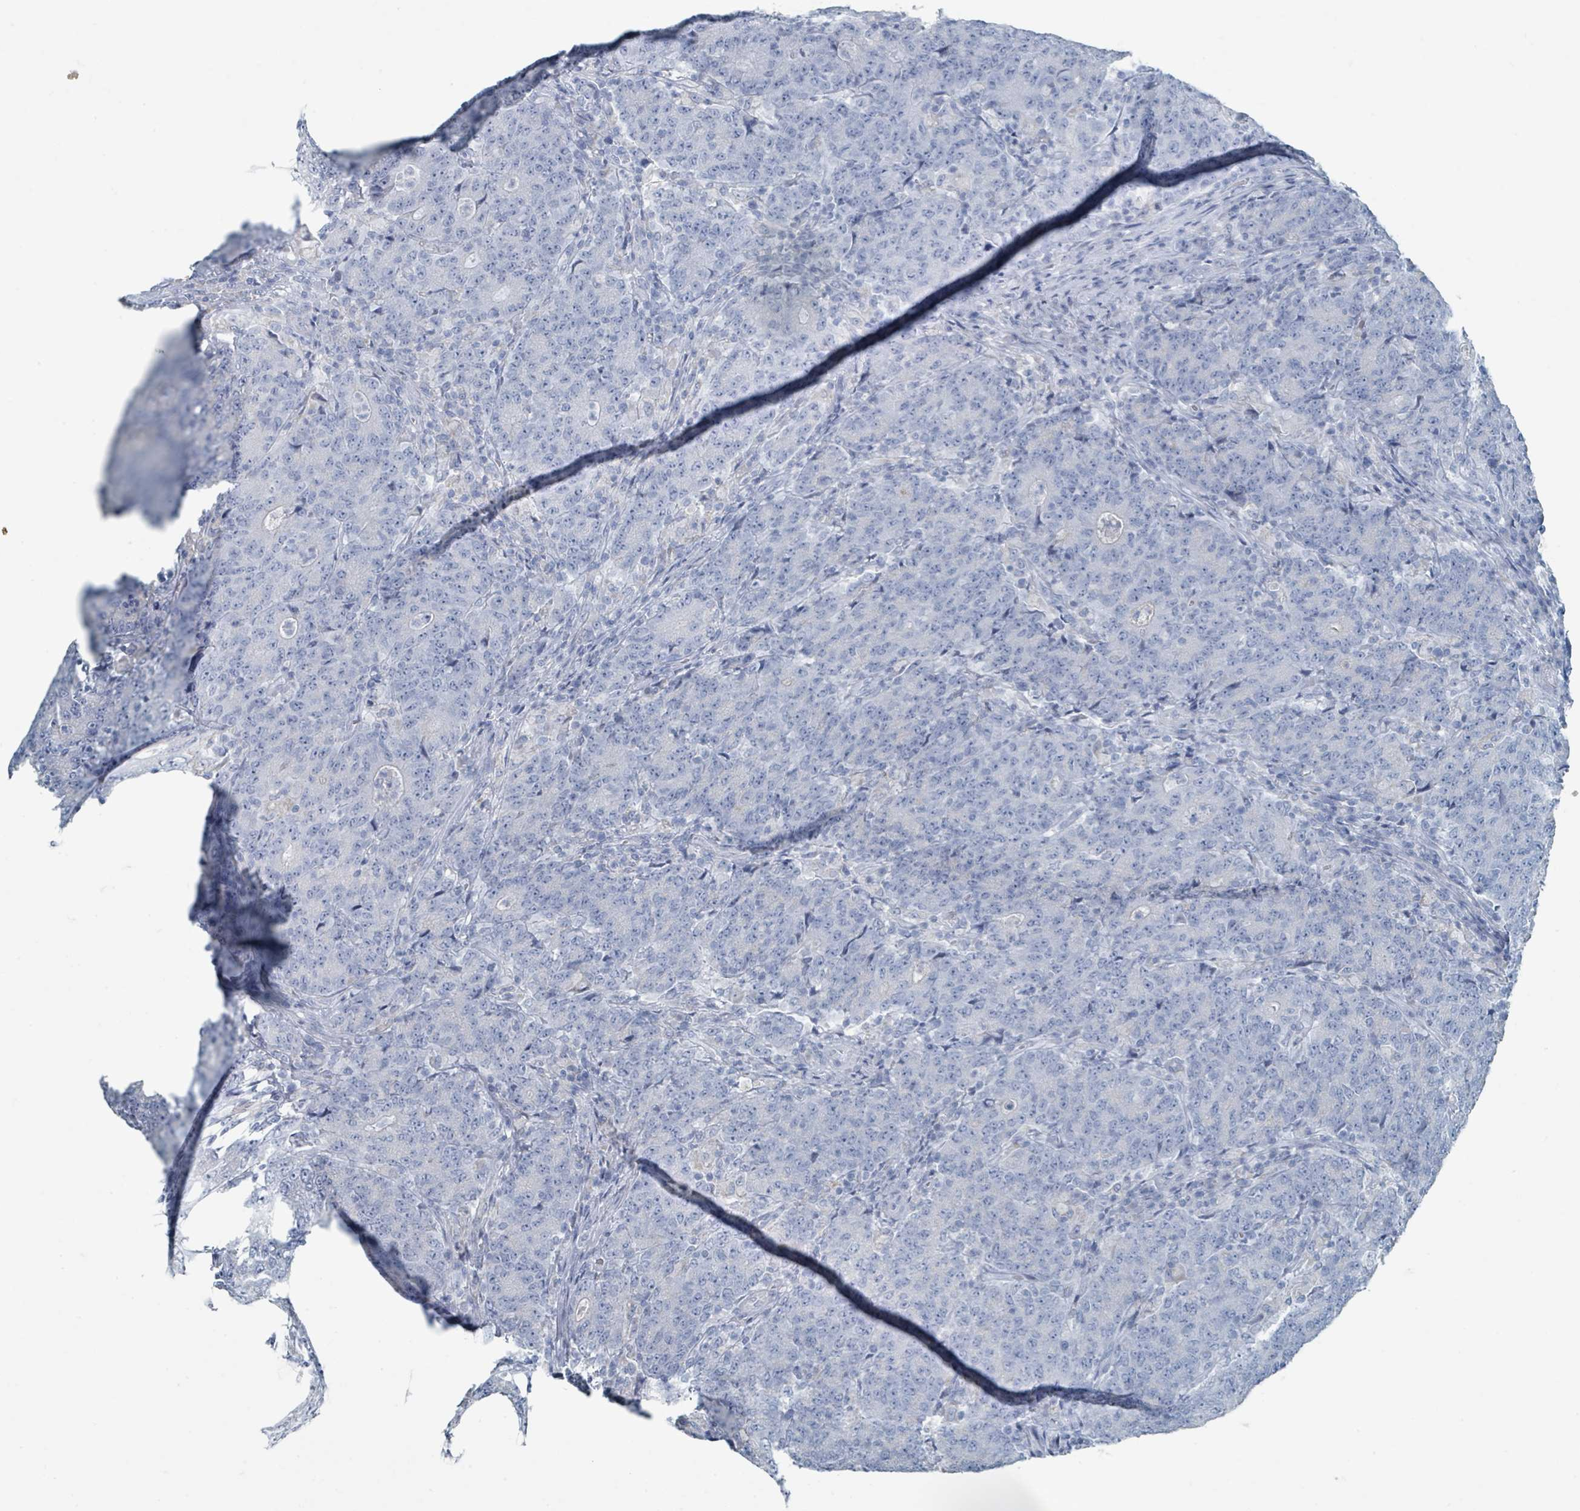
{"staining": {"intensity": "negative", "quantity": "none", "location": "none"}, "tissue": "colorectal cancer", "cell_type": "Tumor cells", "image_type": "cancer", "snomed": [{"axis": "morphology", "description": "Adenocarcinoma, NOS"}, {"axis": "topography", "description": "Colon"}], "caption": "An immunohistochemistry (IHC) image of colorectal cancer (adenocarcinoma) is shown. There is no staining in tumor cells of colorectal cancer (adenocarcinoma).", "gene": "GAMT", "patient": {"sex": "female", "age": 75}}